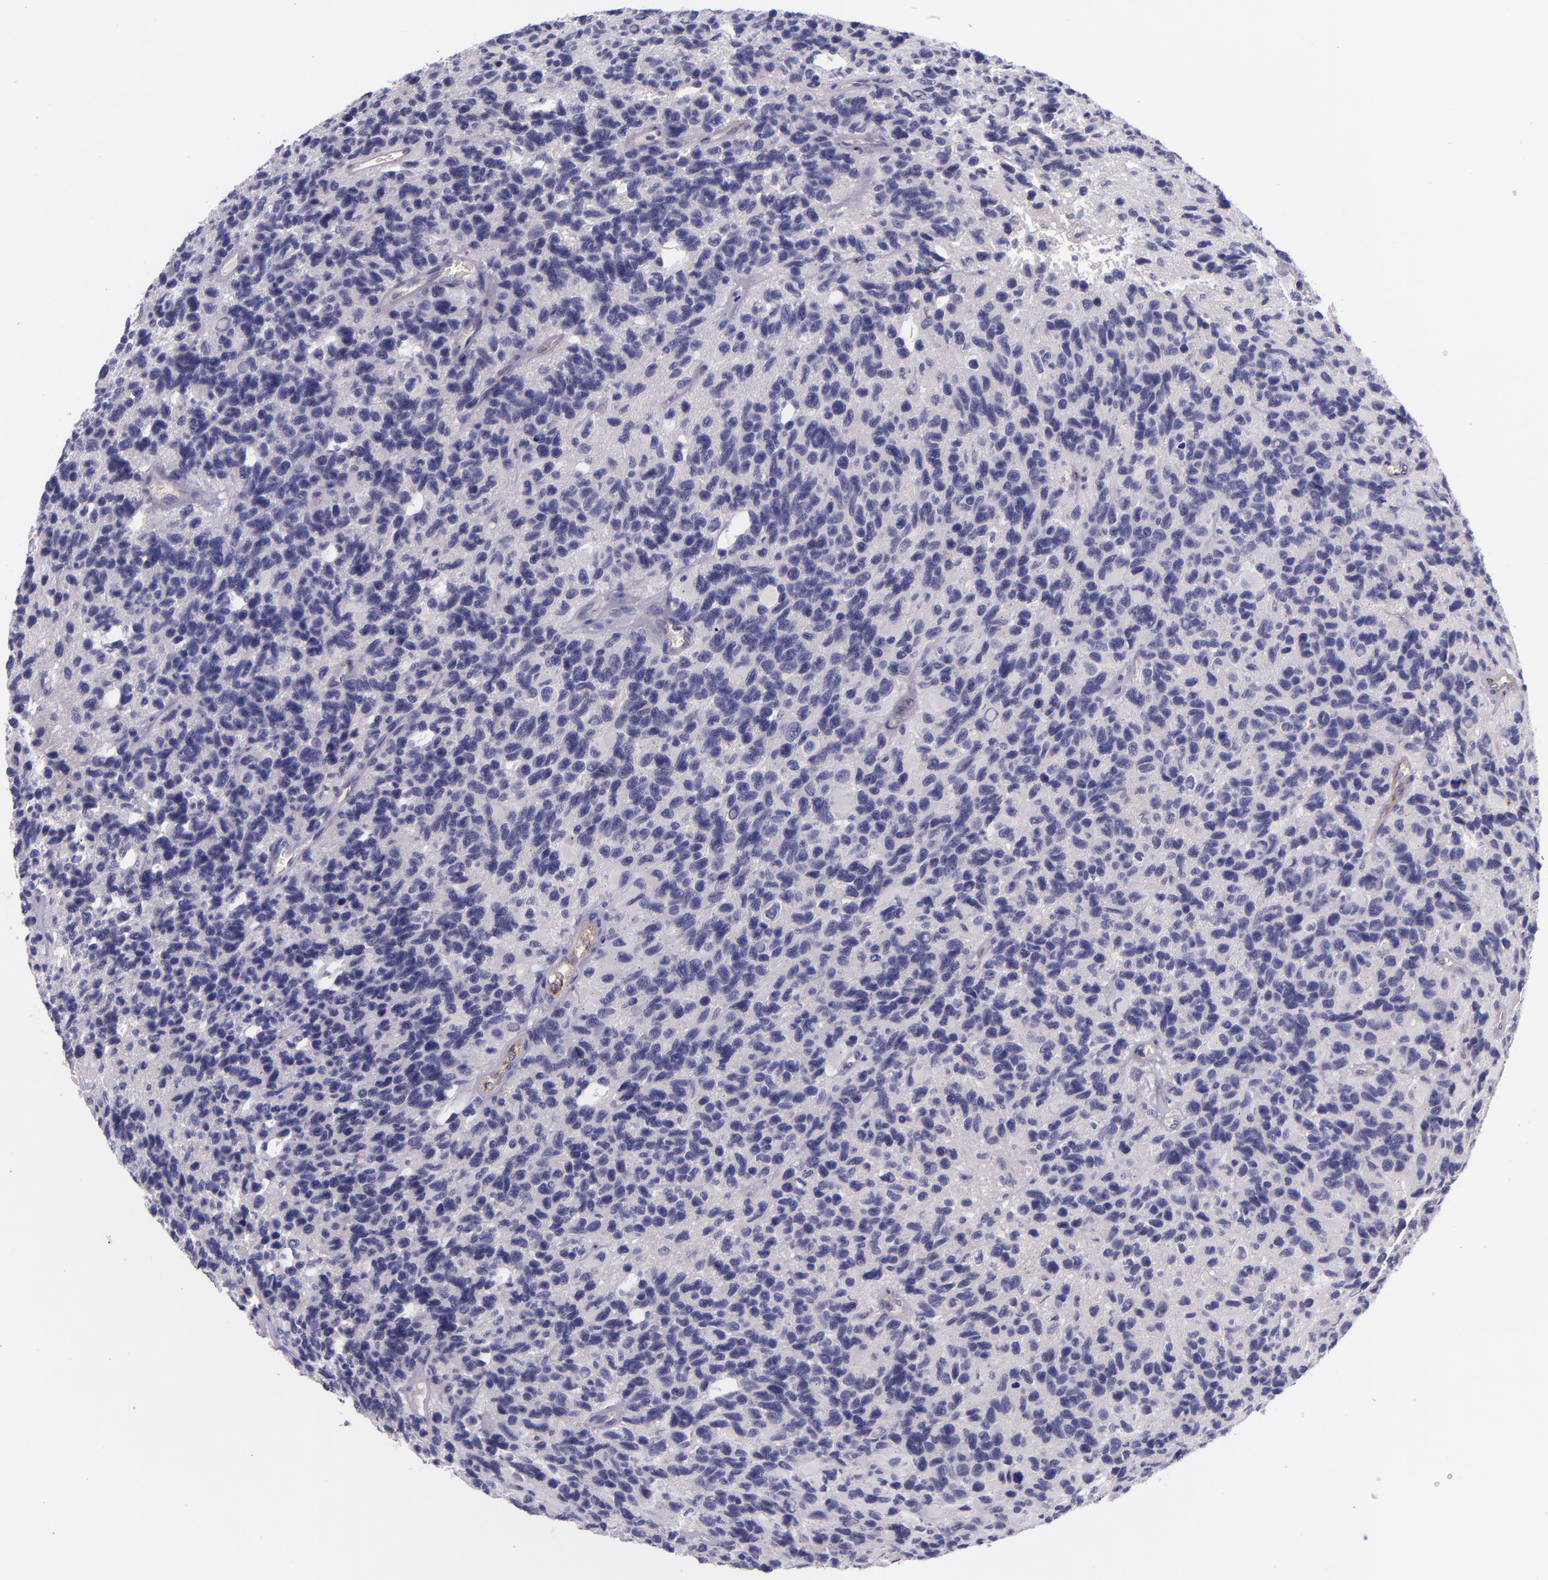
{"staining": {"intensity": "negative", "quantity": "none", "location": "none"}, "tissue": "glioma", "cell_type": "Tumor cells", "image_type": "cancer", "snomed": [{"axis": "morphology", "description": "Glioma, malignant, High grade"}, {"axis": "topography", "description": "Brain"}], "caption": "IHC of glioma displays no positivity in tumor cells. Brightfield microscopy of IHC stained with DAB (brown) and hematoxylin (blue), captured at high magnification.", "gene": "NOS3", "patient": {"sex": "male", "age": 77}}